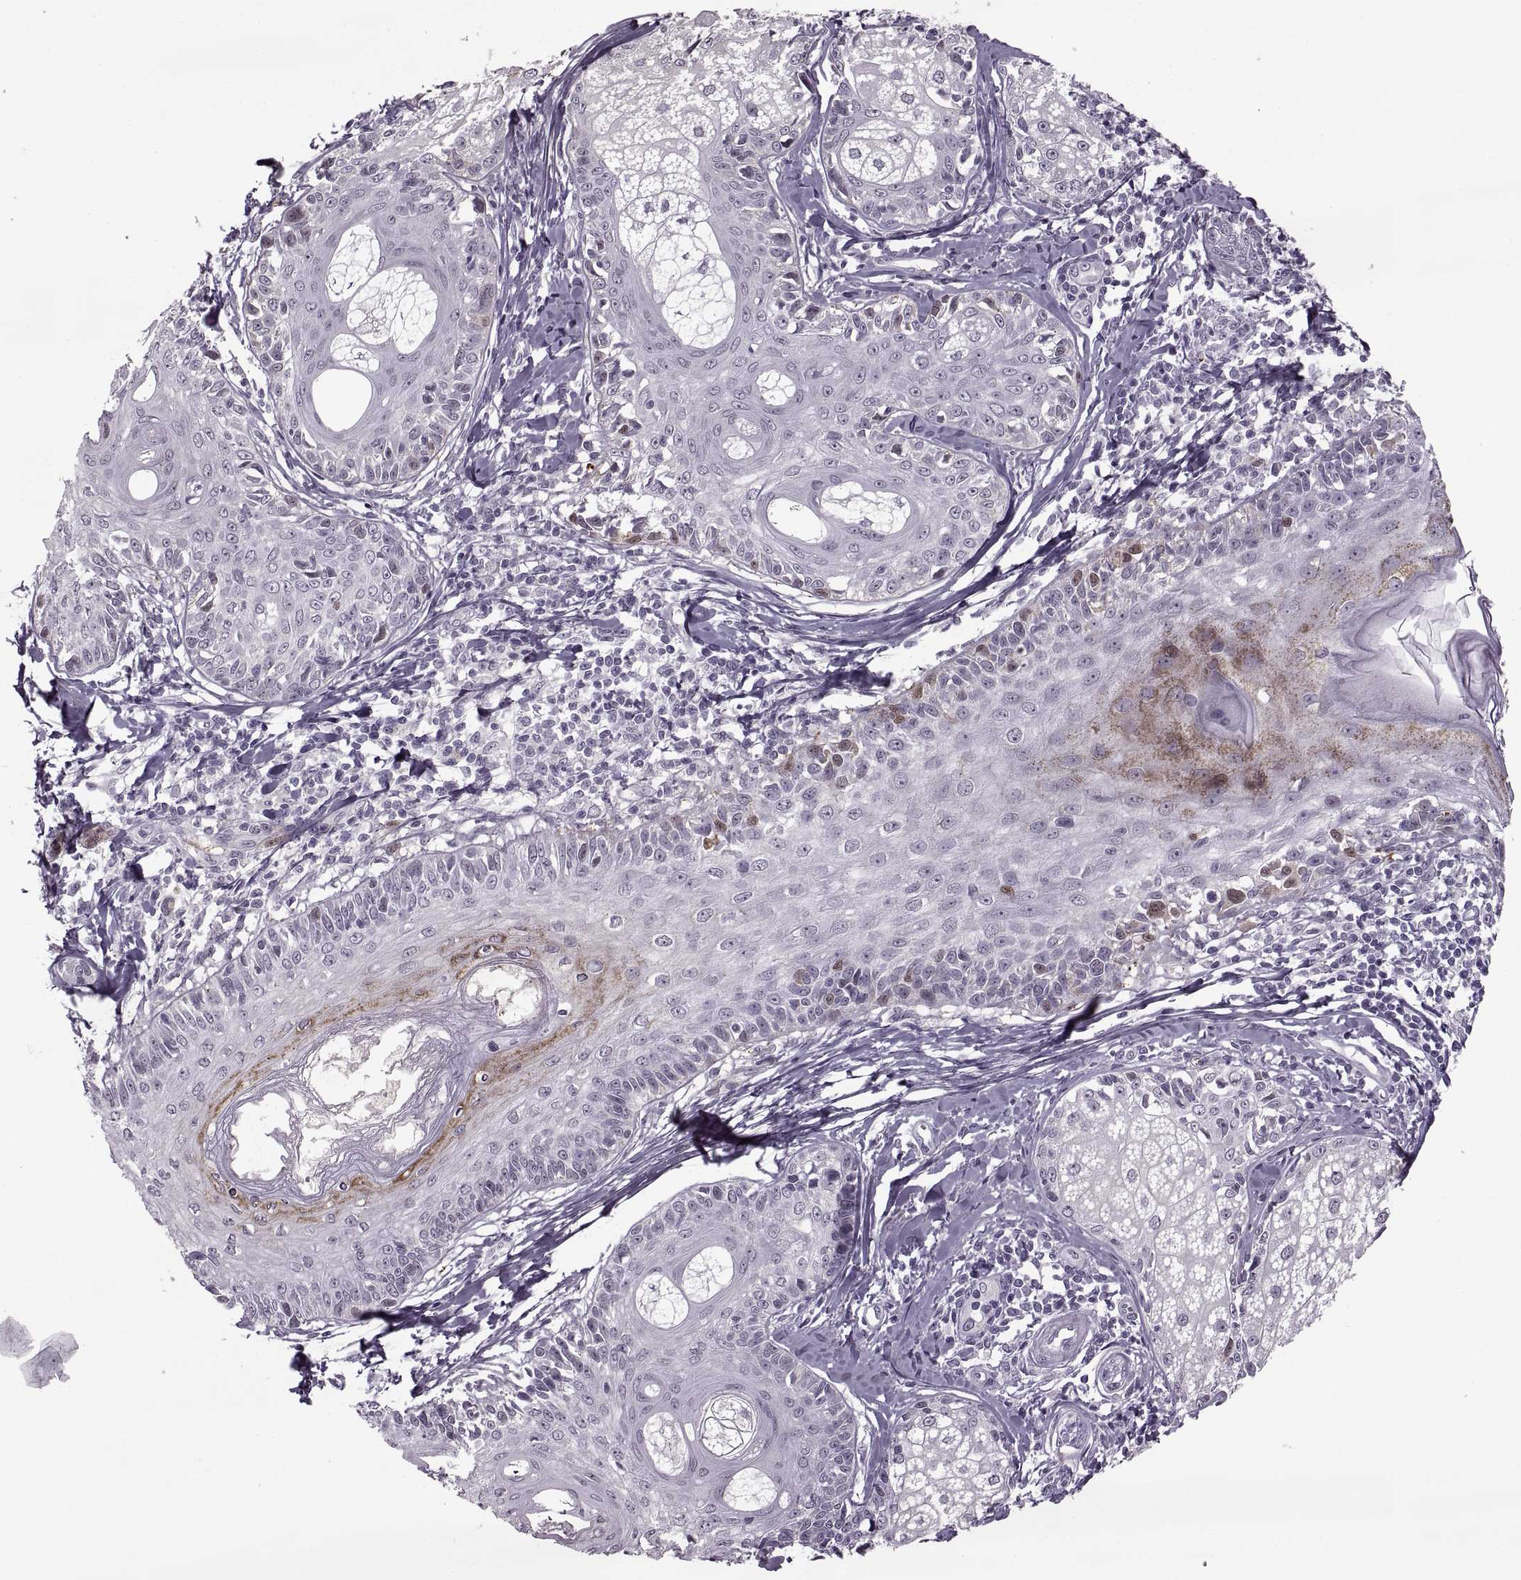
{"staining": {"intensity": "moderate", "quantity": "<25%", "location": "cytoplasmic/membranous"}, "tissue": "melanoma", "cell_type": "Tumor cells", "image_type": "cancer", "snomed": [{"axis": "morphology", "description": "Malignant melanoma, NOS"}, {"axis": "topography", "description": "Skin"}], "caption": "The micrograph shows immunohistochemical staining of malignant melanoma. There is moderate cytoplasmic/membranous positivity is seen in about <25% of tumor cells.", "gene": "PAGE5", "patient": {"sex": "female", "age": 86}}